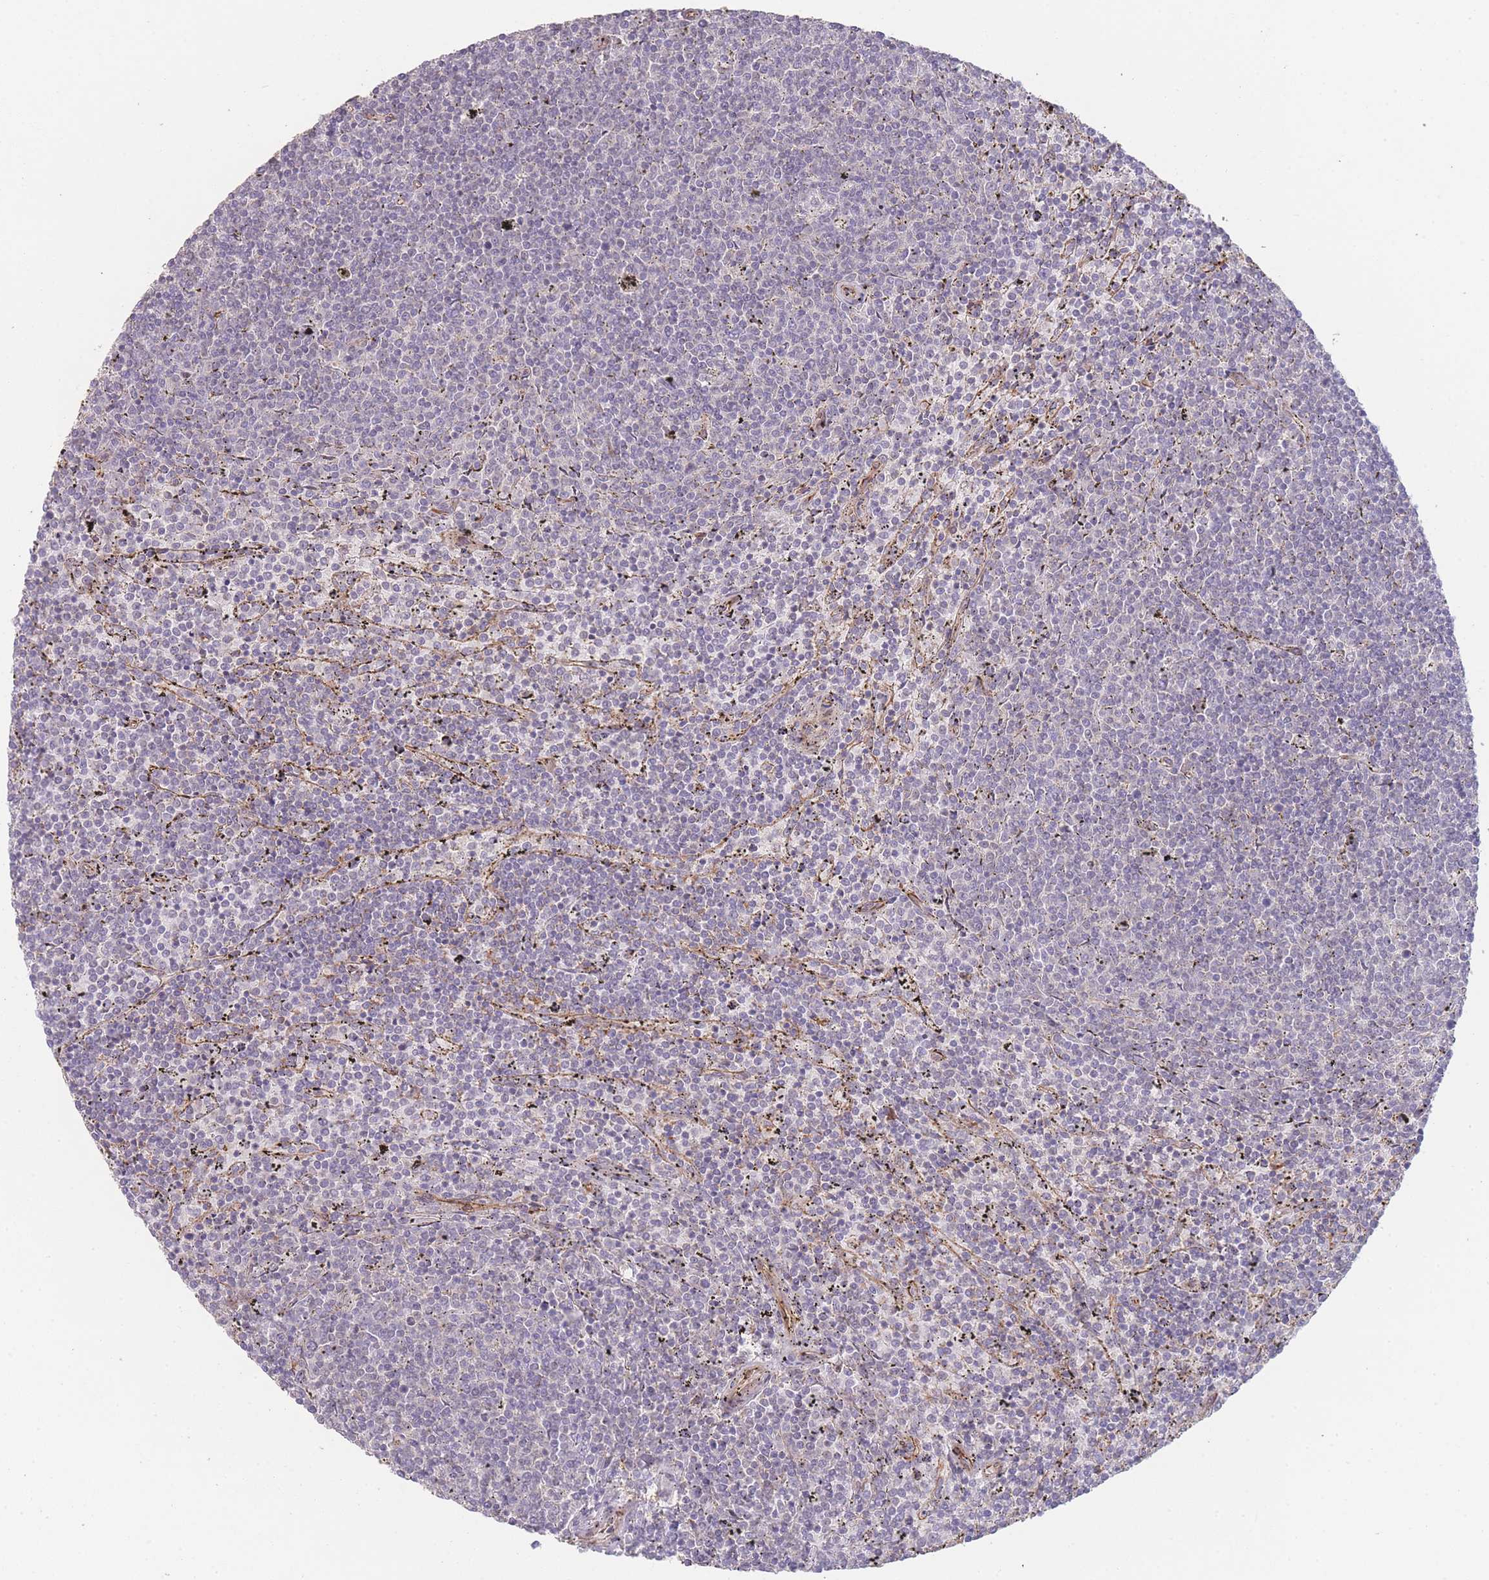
{"staining": {"intensity": "negative", "quantity": "none", "location": "none"}, "tissue": "lymphoma", "cell_type": "Tumor cells", "image_type": "cancer", "snomed": [{"axis": "morphology", "description": "Malignant lymphoma, non-Hodgkin's type, Low grade"}, {"axis": "topography", "description": "Spleen"}], "caption": "Photomicrograph shows no significant protein expression in tumor cells of lymphoma.", "gene": "PXMP4", "patient": {"sex": "female", "age": 50}}